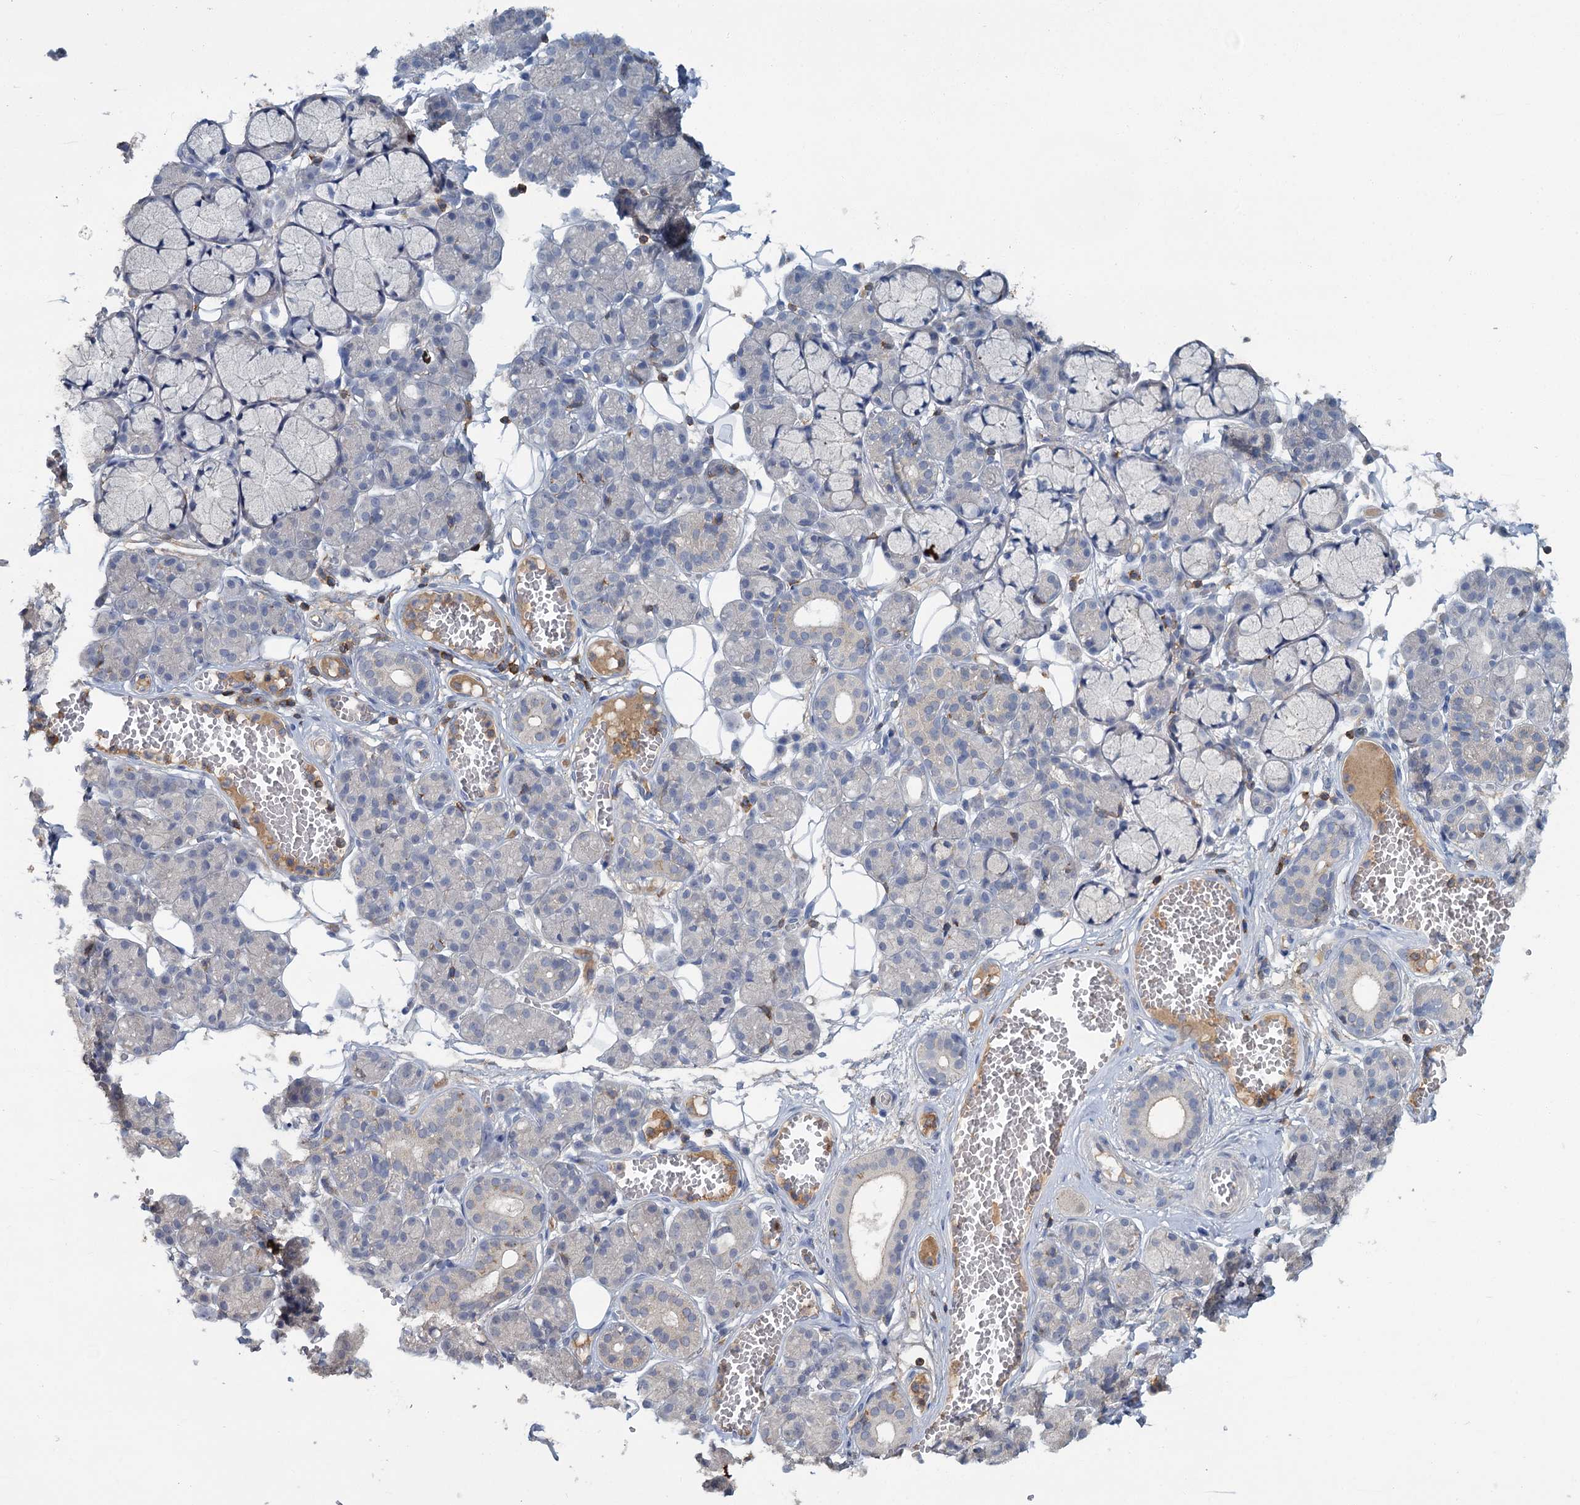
{"staining": {"intensity": "negative", "quantity": "none", "location": "none"}, "tissue": "salivary gland", "cell_type": "Glandular cells", "image_type": "normal", "snomed": [{"axis": "morphology", "description": "Normal tissue, NOS"}, {"axis": "topography", "description": "Salivary gland"}], "caption": "A photomicrograph of salivary gland stained for a protein shows no brown staining in glandular cells. The staining is performed using DAB brown chromogen with nuclei counter-stained in using hematoxylin.", "gene": "FGFR2", "patient": {"sex": "male", "age": 63}}